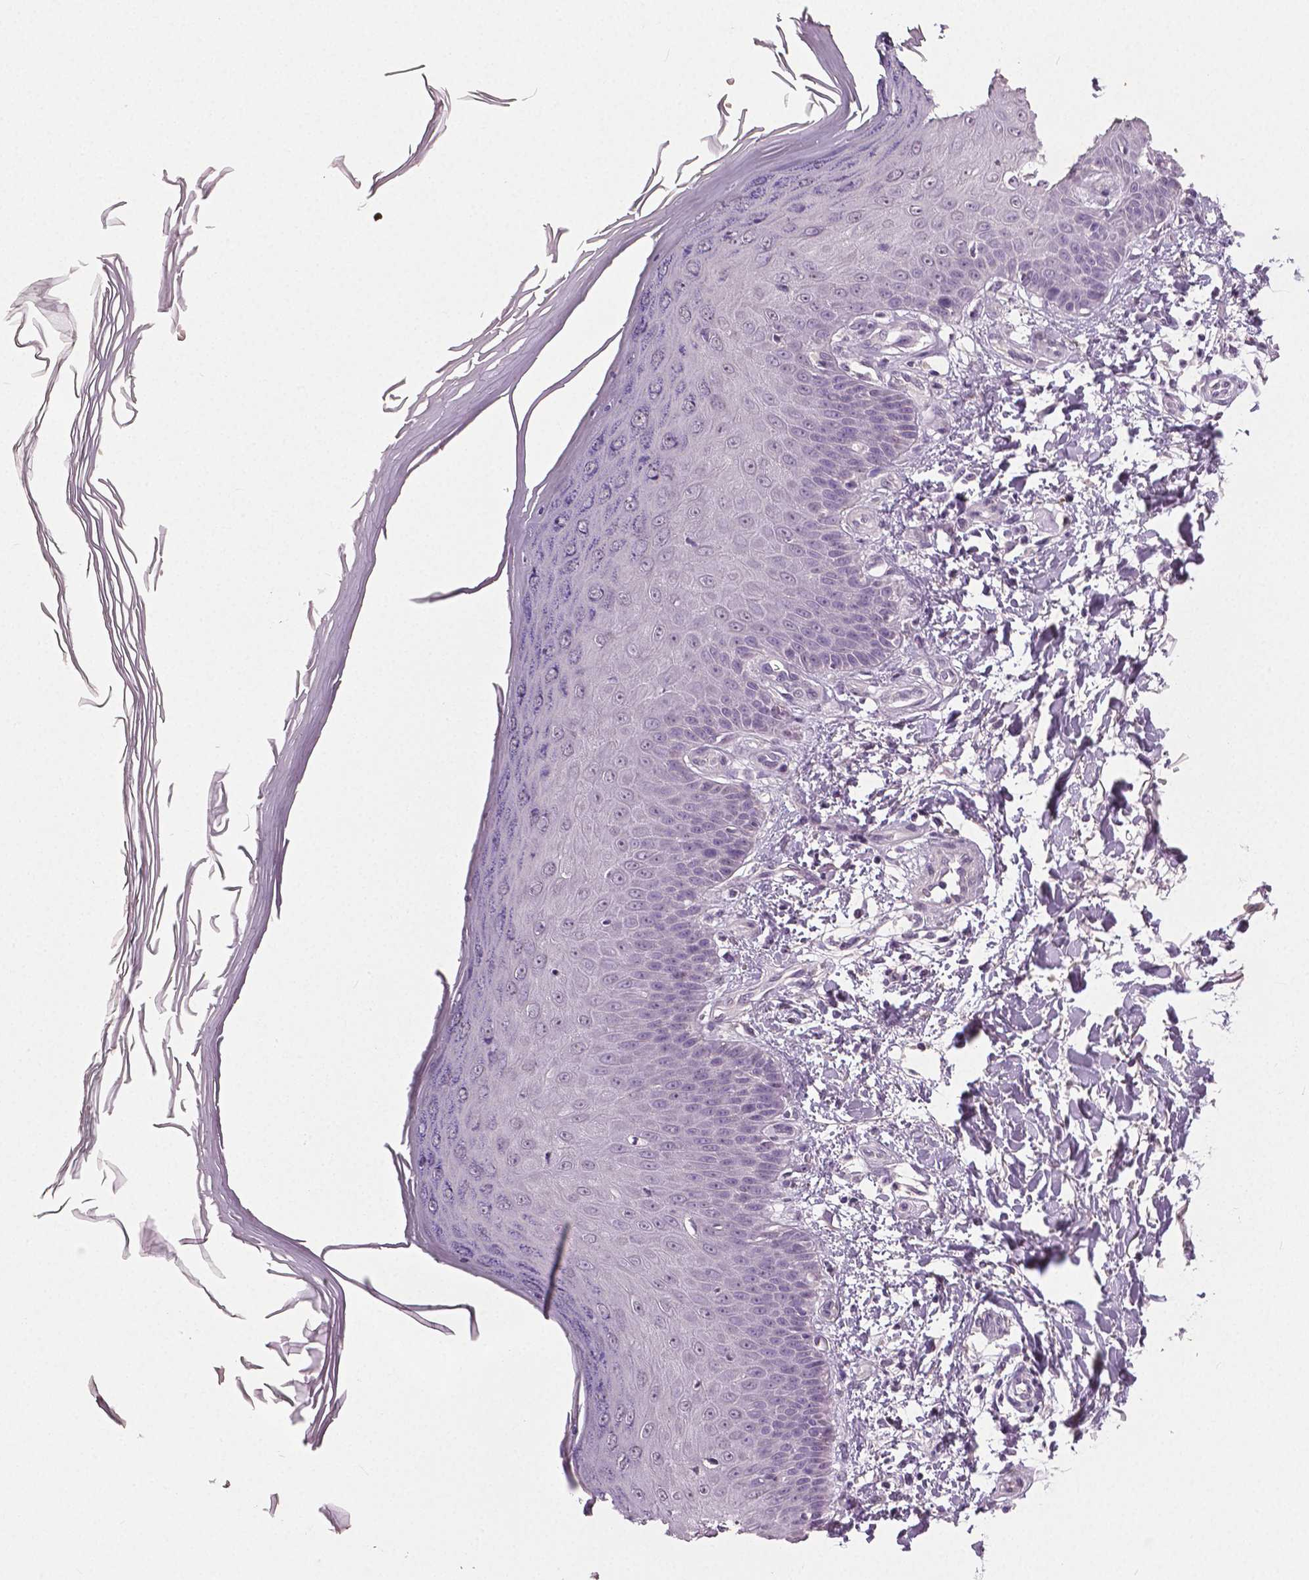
{"staining": {"intensity": "negative", "quantity": "none", "location": "none"}, "tissue": "skin", "cell_type": "Fibroblasts", "image_type": "normal", "snomed": [{"axis": "morphology", "description": "Normal tissue, NOS"}, {"axis": "topography", "description": "Skin"}], "caption": "Protein analysis of benign skin displays no significant staining in fibroblasts. Nuclei are stained in blue.", "gene": "NECAB1", "patient": {"sex": "female", "age": 62}}